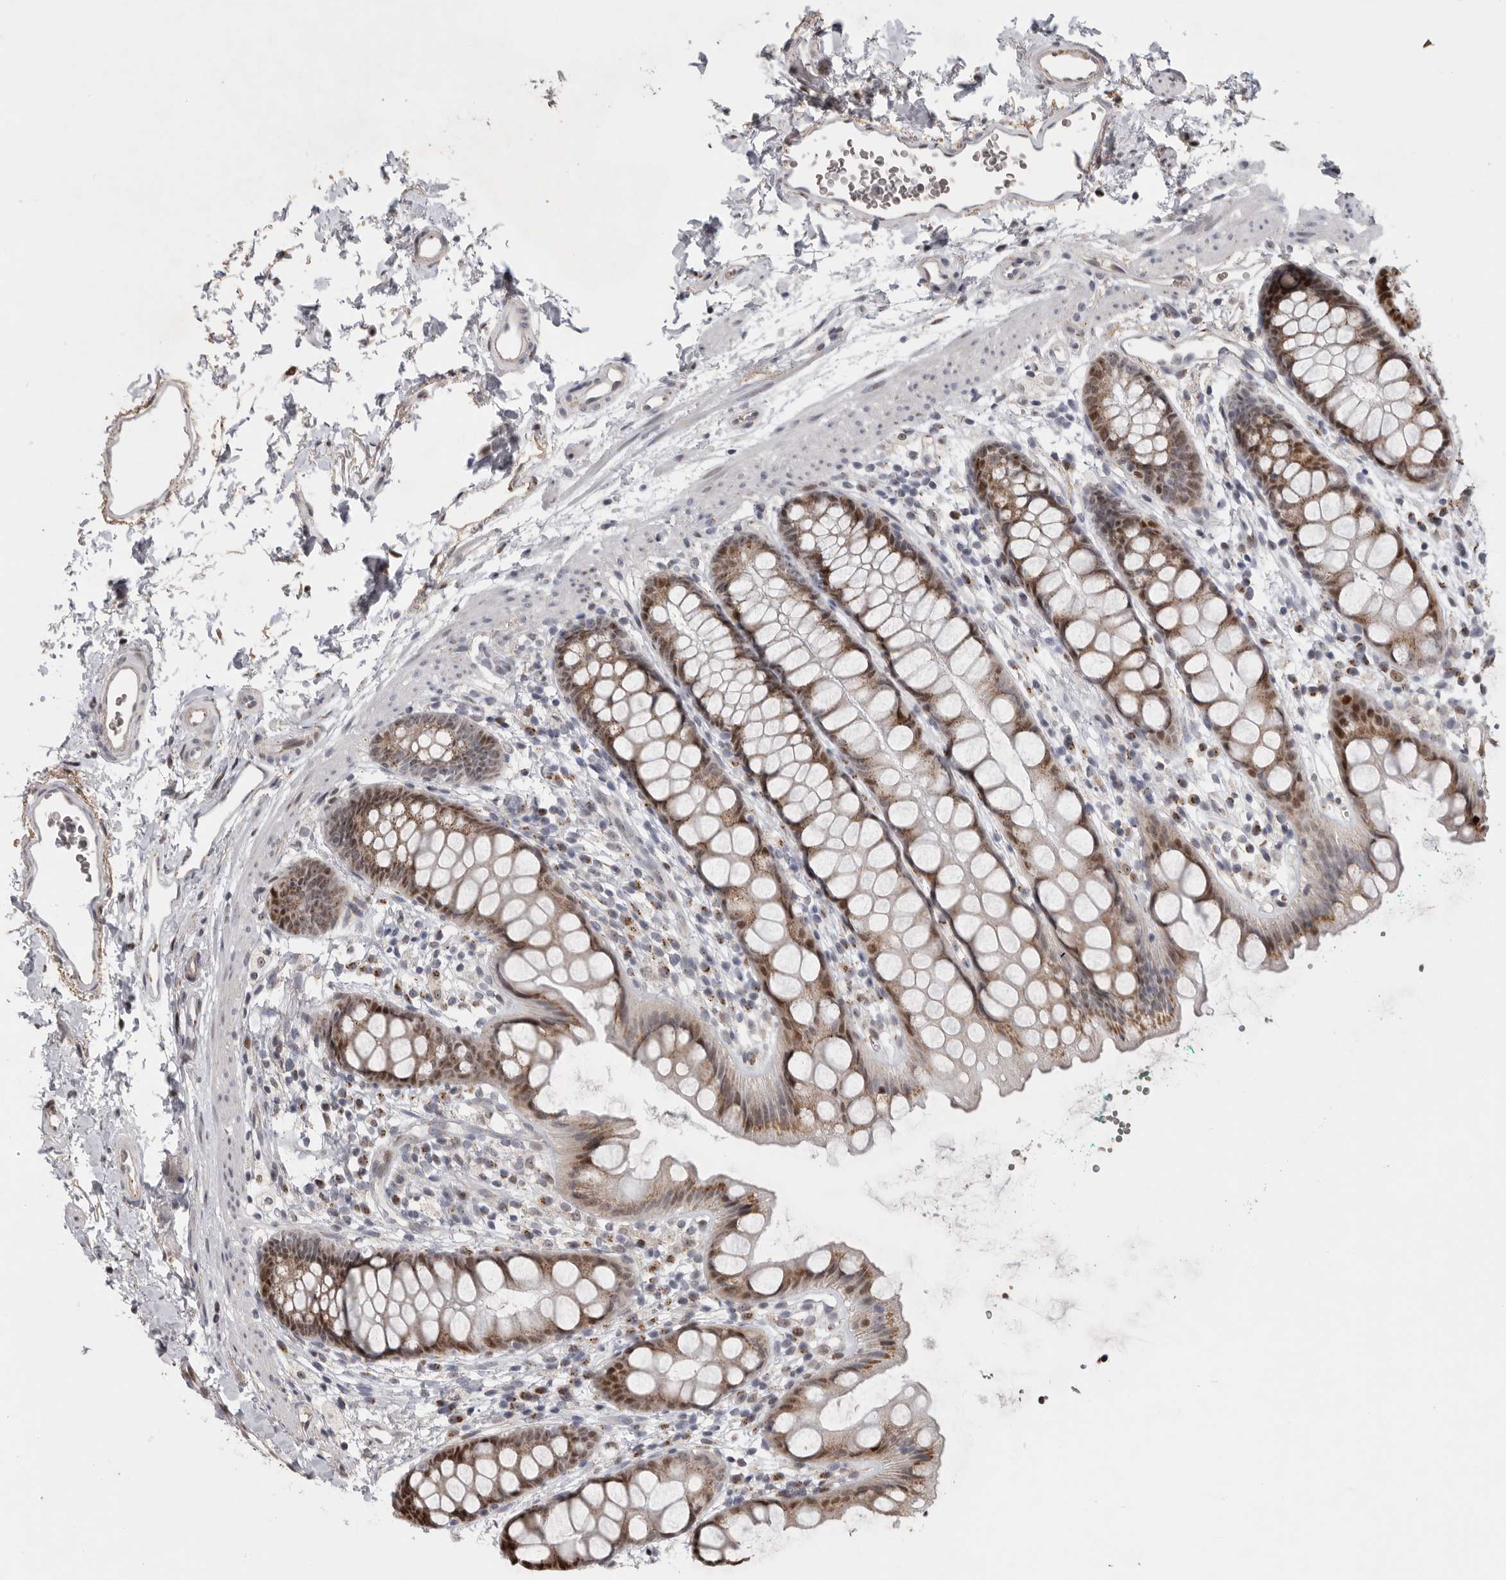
{"staining": {"intensity": "moderate", "quantity": ">75%", "location": "cytoplasmic/membranous,nuclear"}, "tissue": "rectum", "cell_type": "Glandular cells", "image_type": "normal", "snomed": [{"axis": "morphology", "description": "Normal tissue, NOS"}, {"axis": "topography", "description": "Rectum"}], "caption": "Immunohistochemical staining of normal rectum demonstrates moderate cytoplasmic/membranous,nuclear protein expression in approximately >75% of glandular cells. The protein is shown in brown color, while the nuclei are stained blue.", "gene": "PCMTD1", "patient": {"sex": "female", "age": 65}}